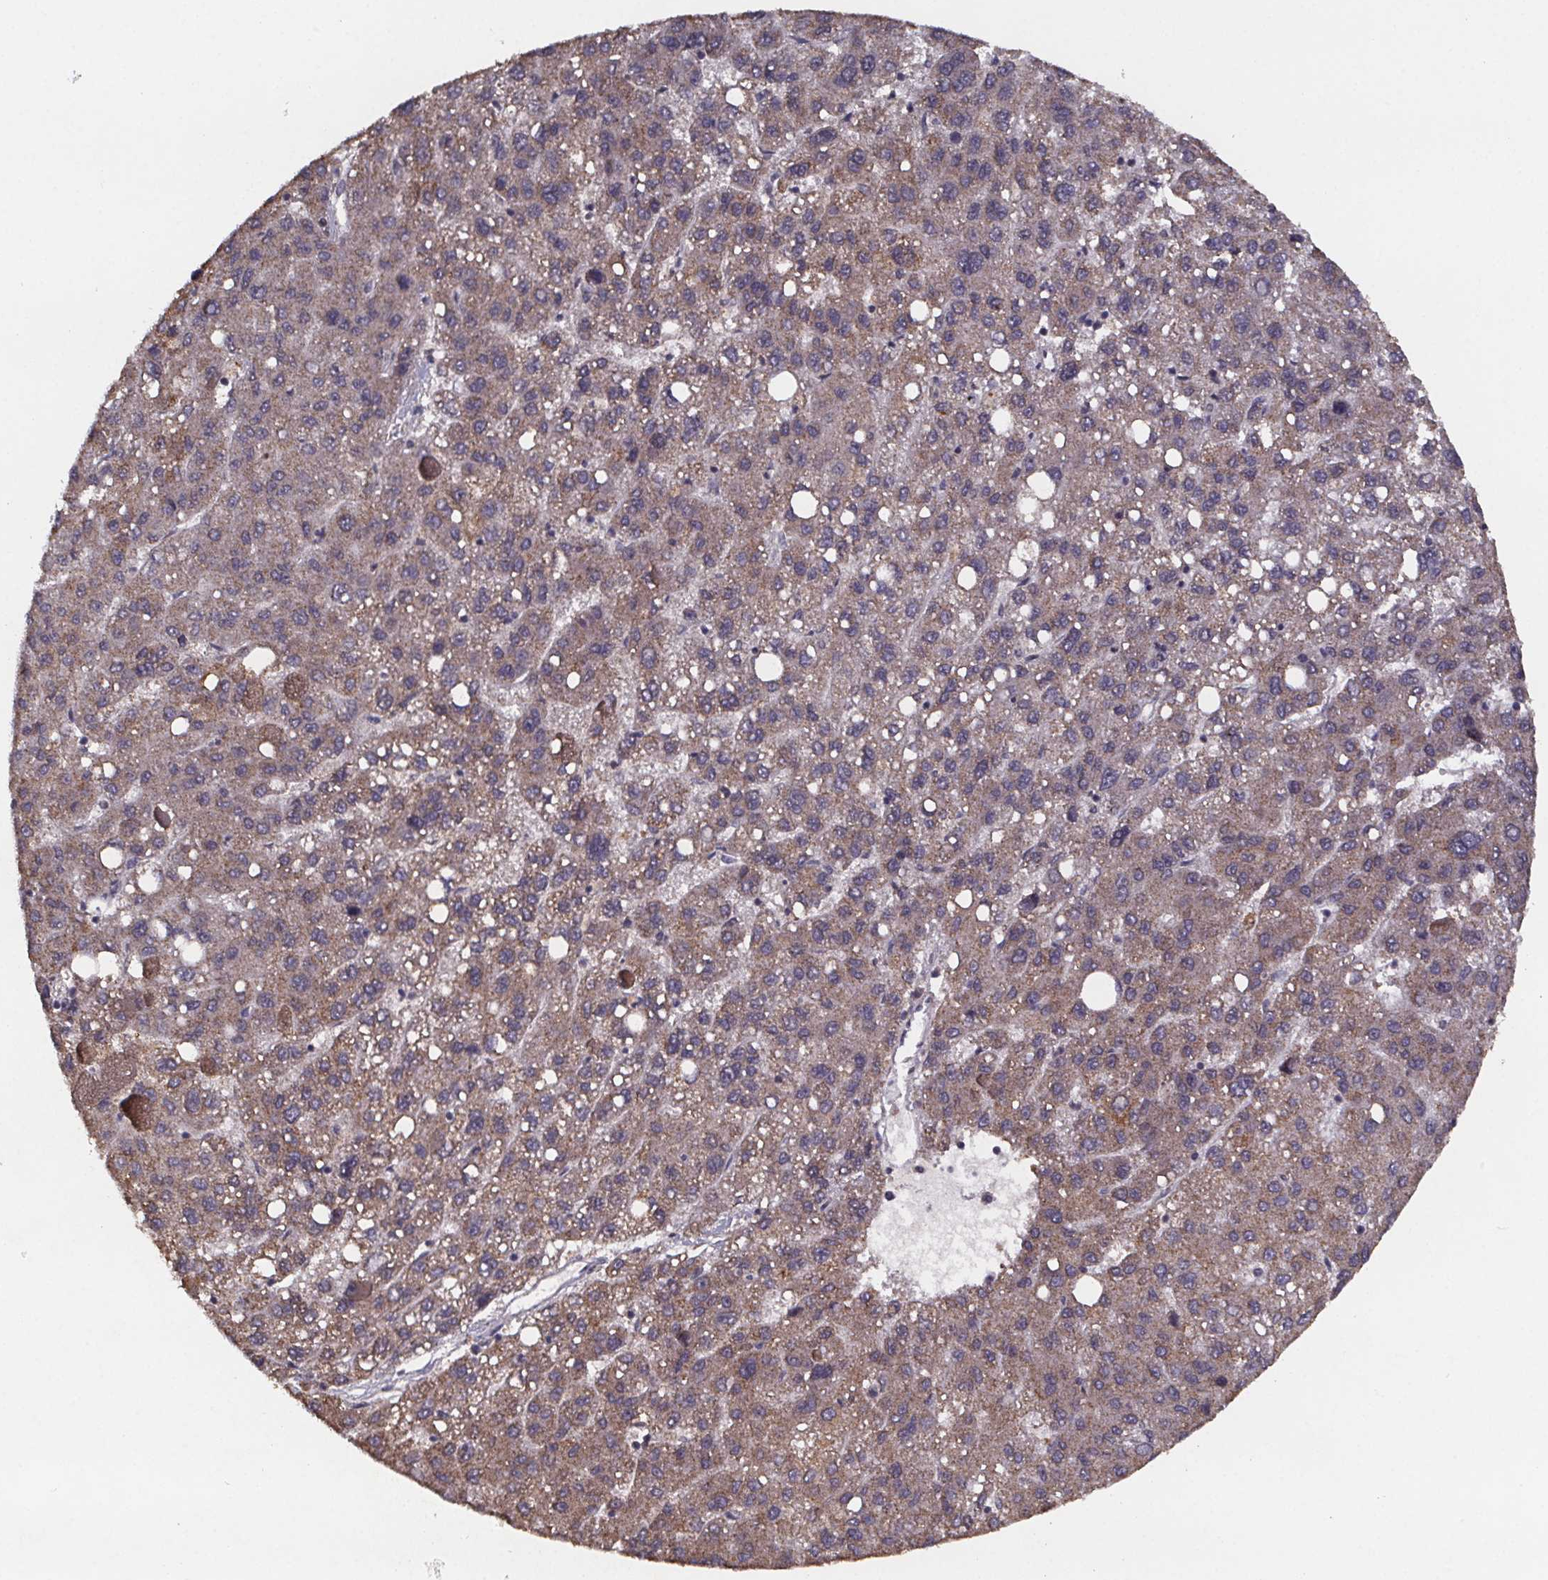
{"staining": {"intensity": "moderate", "quantity": "<25%", "location": "cytoplasmic/membranous"}, "tissue": "liver cancer", "cell_type": "Tumor cells", "image_type": "cancer", "snomed": [{"axis": "morphology", "description": "Carcinoma, Hepatocellular, NOS"}, {"axis": "topography", "description": "Liver"}], "caption": "Immunohistochemical staining of human liver hepatocellular carcinoma demonstrates moderate cytoplasmic/membranous protein expression in about <25% of tumor cells.", "gene": "PALLD", "patient": {"sex": "female", "age": 82}}